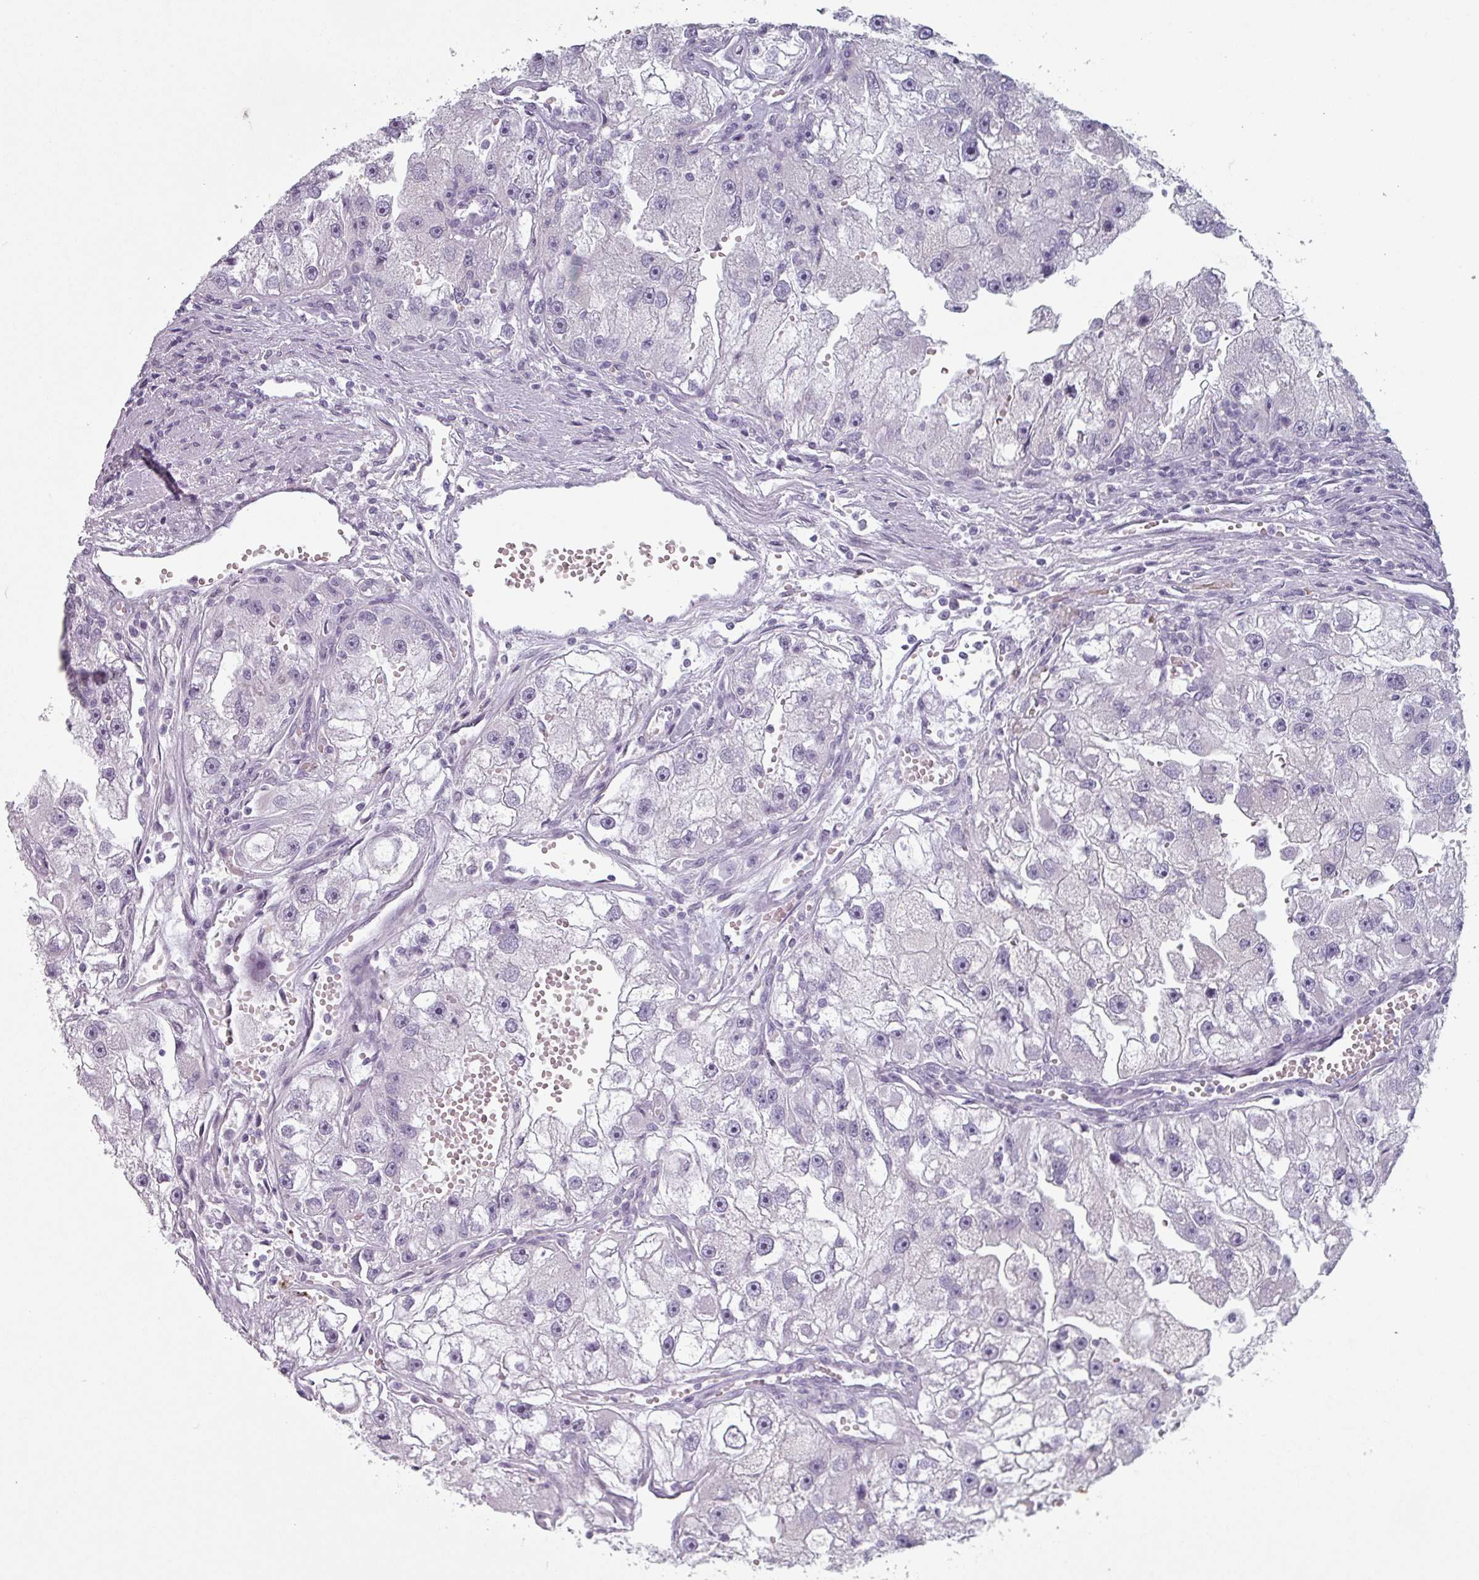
{"staining": {"intensity": "negative", "quantity": "none", "location": "none"}, "tissue": "renal cancer", "cell_type": "Tumor cells", "image_type": "cancer", "snomed": [{"axis": "morphology", "description": "Adenocarcinoma, NOS"}, {"axis": "topography", "description": "Kidney"}], "caption": "Renal adenocarcinoma stained for a protein using immunohistochemistry (IHC) reveals no expression tumor cells.", "gene": "SLC35G2", "patient": {"sex": "male", "age": 63}}